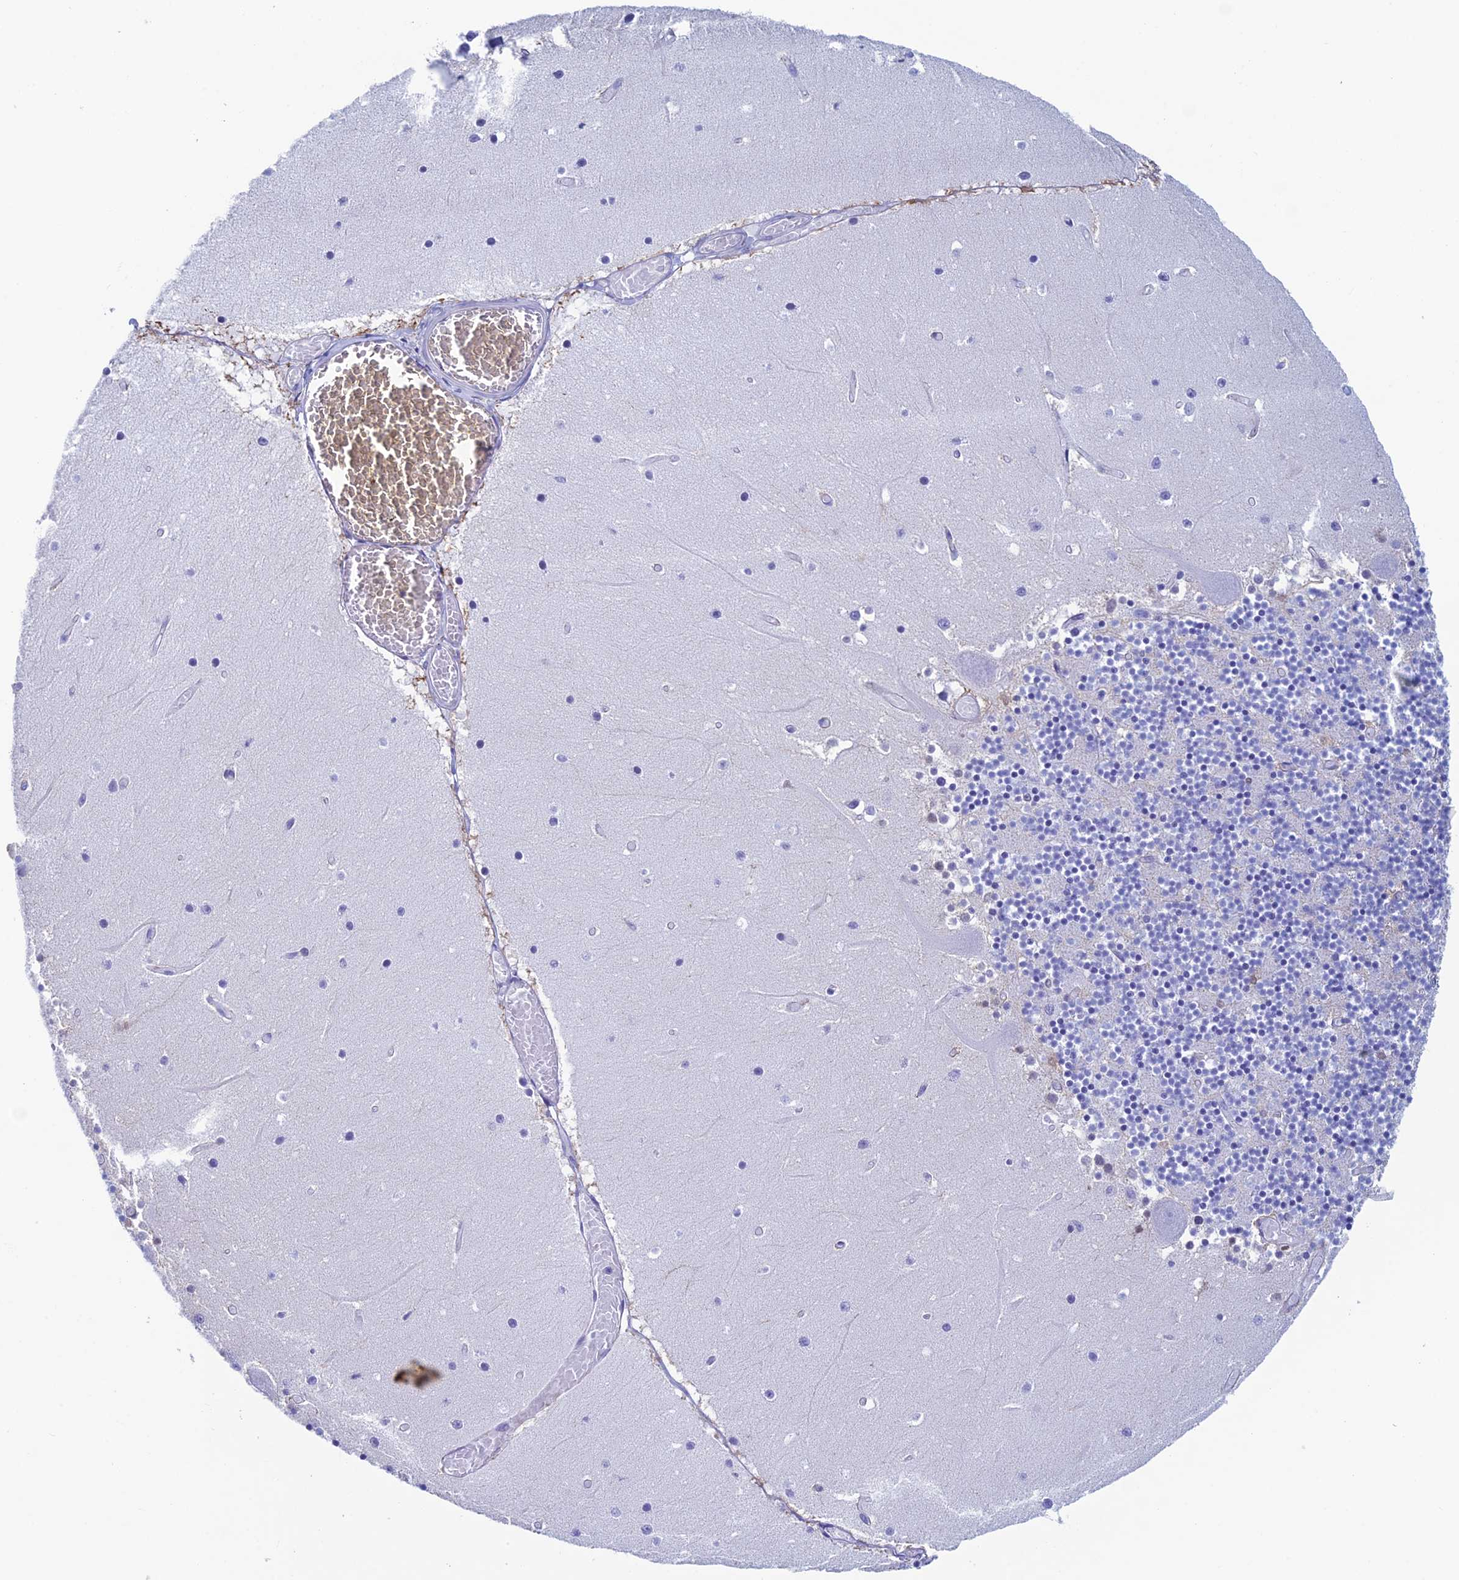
{"staining": {"intensity": "negative", "quantity": "none", "location": "none"}, "tissue": "cerebellum", "cell_type": "Cells in granular layer", "image_type": "normal", "snomed": [{"axis": "morphology", "description": "Normal tissue, NOS"}, {"axis": "topography", "description": "Cerebellum"}], "caption": "Normal cerebellum was stained to show a protein in brown. There is no significant staining in cells in granular layer. (DAB (3,3'-diaminobenzidine) immunohistochemistry (IHC) visualized using brightfield microscopy, high magnification).", "gene": "KCNK17", "patient": {"sex": "female", "age": 28}}